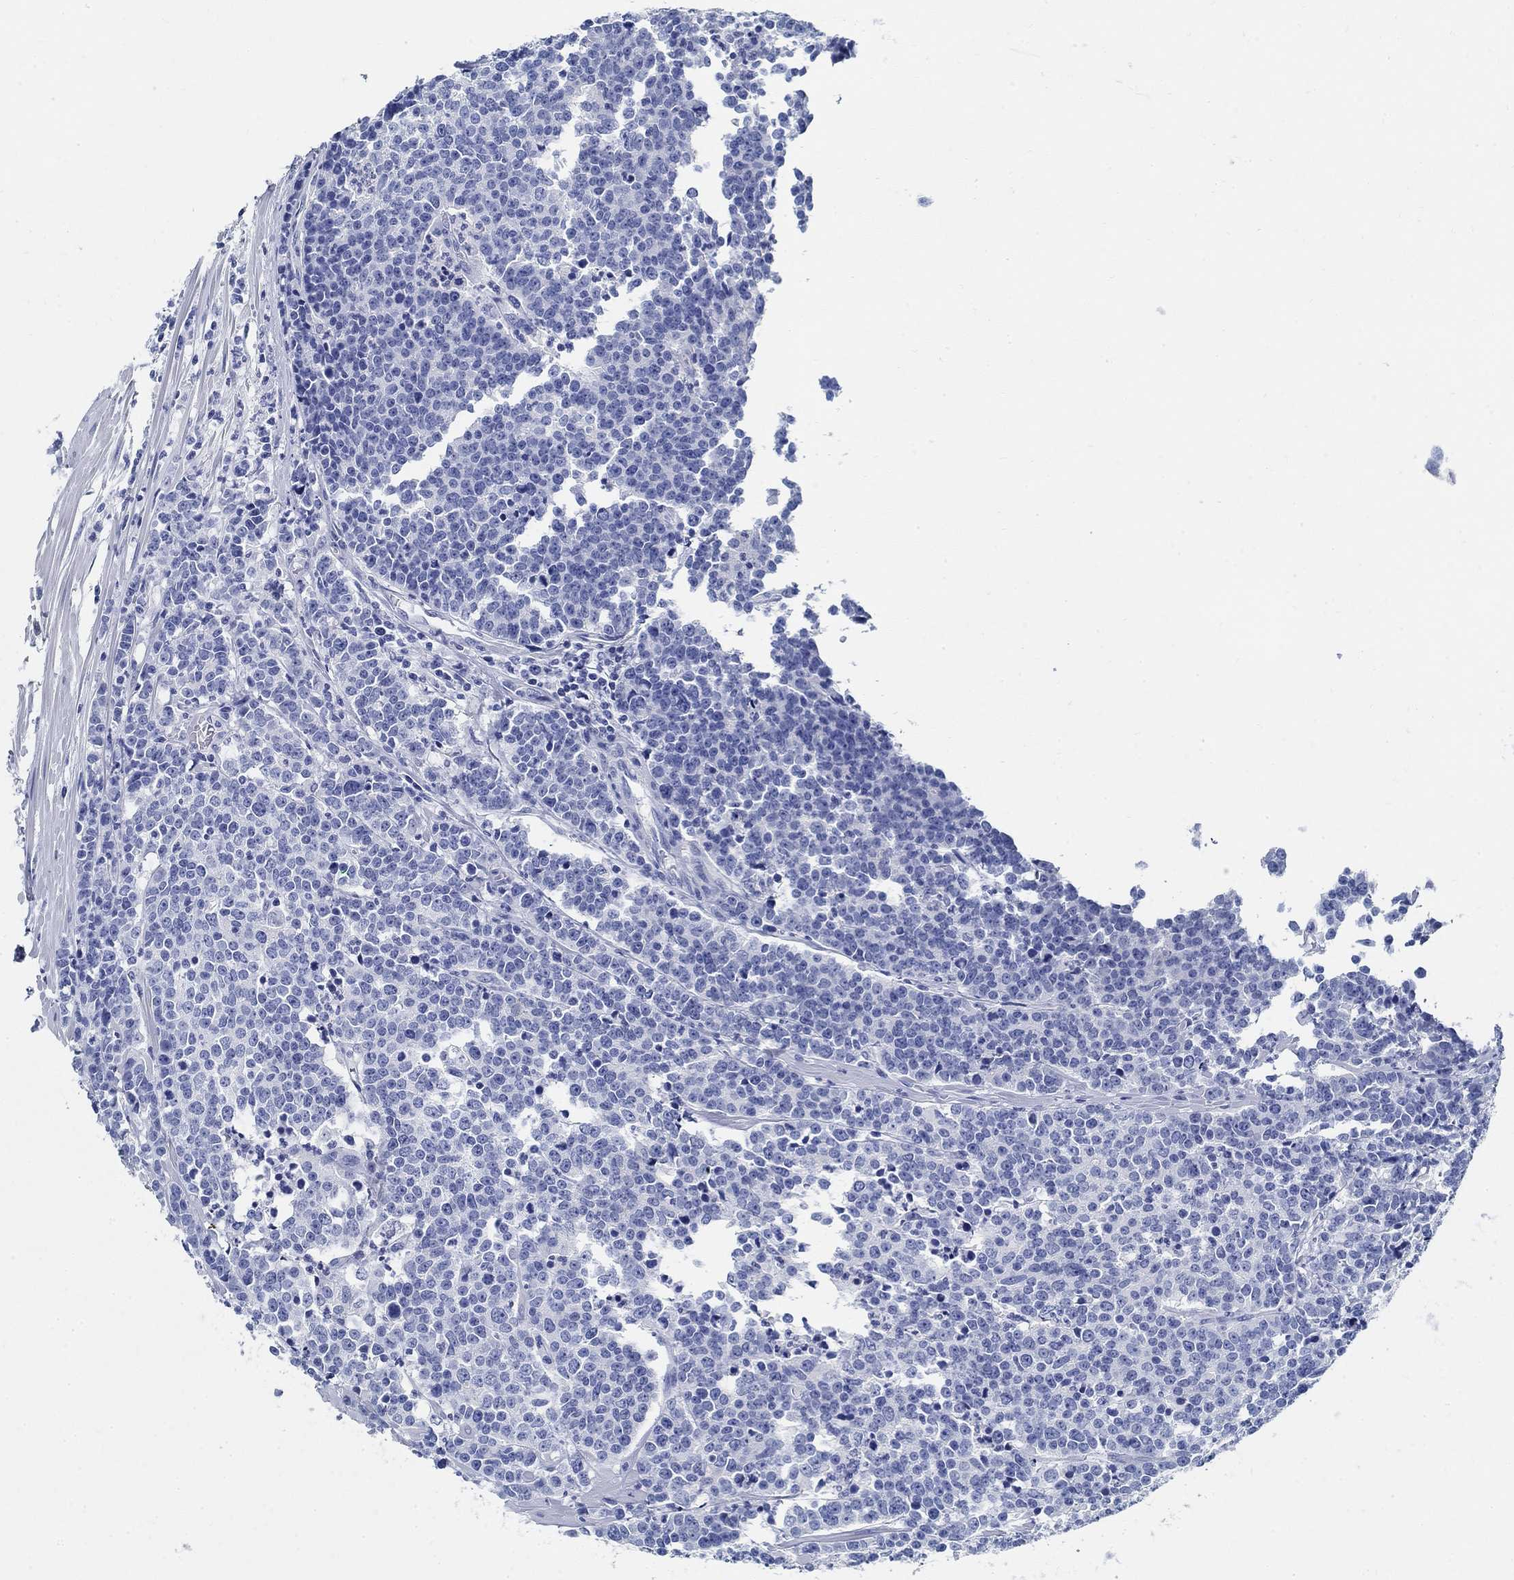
{"staining": {"intensity": "negative", "quantity": "none", "location": "none"}, "tissue": "prostate cancer", "cell_type": "Tumor cells", "image_type": "cancer", "snomed": [{"axis": "morphology", "description": "Adenocarcinoma, NOS"}, {"axis": "topography", "description": "Prostate"}], "caption": "This is a histopathology image of immunohistochemistry (IHC) staining of adenocarcinoma (prostate), which shows no staining in tumor cells. The staining is performed using DAB brown chromogen with nuclei counter-stained in using hematoxylin.", "gene": "SLC45A1", "patient": {"sex": "male", "age": 67}}